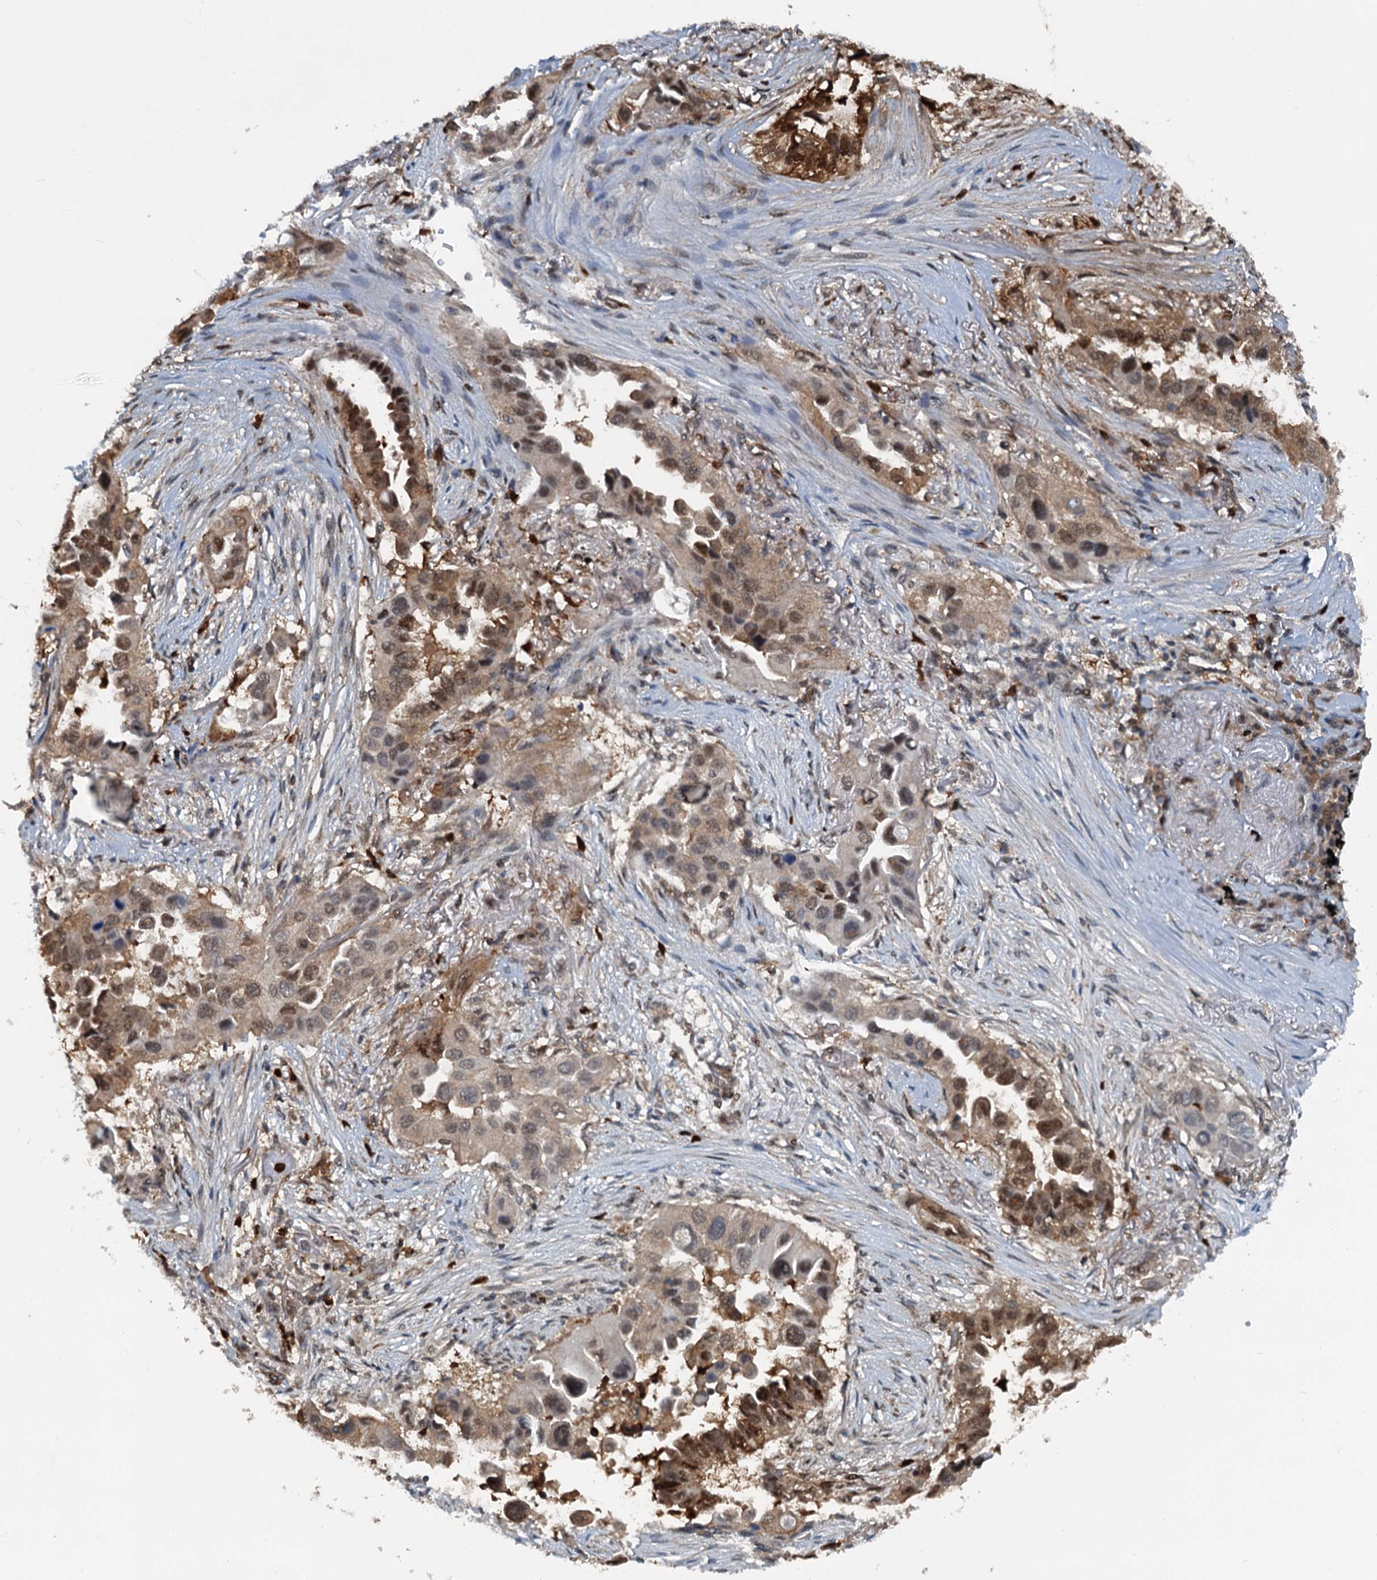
{"staining": {"intensity": "strong", "quantity": "25%-75%", "location": "cytoplasmic/membranous,nuclear"}, "tissue": "lung cancer", "cell_type": "Tumor cells", "image_type": "cancer", "snomed": [{"axis": "morphology", "description": "Adenocarcinoma, NOS"}, {"axis": "topography", "description": "Lung"}], "caption": "Protein analysis of adenocarcinoma (lung) tissue reveals strong cytoplasmic/membranous and nuclear positivity in approximately 25%-75% of tumor cells.", "gene": "GPI", "patient": {"sex": "female", "age": 76}}